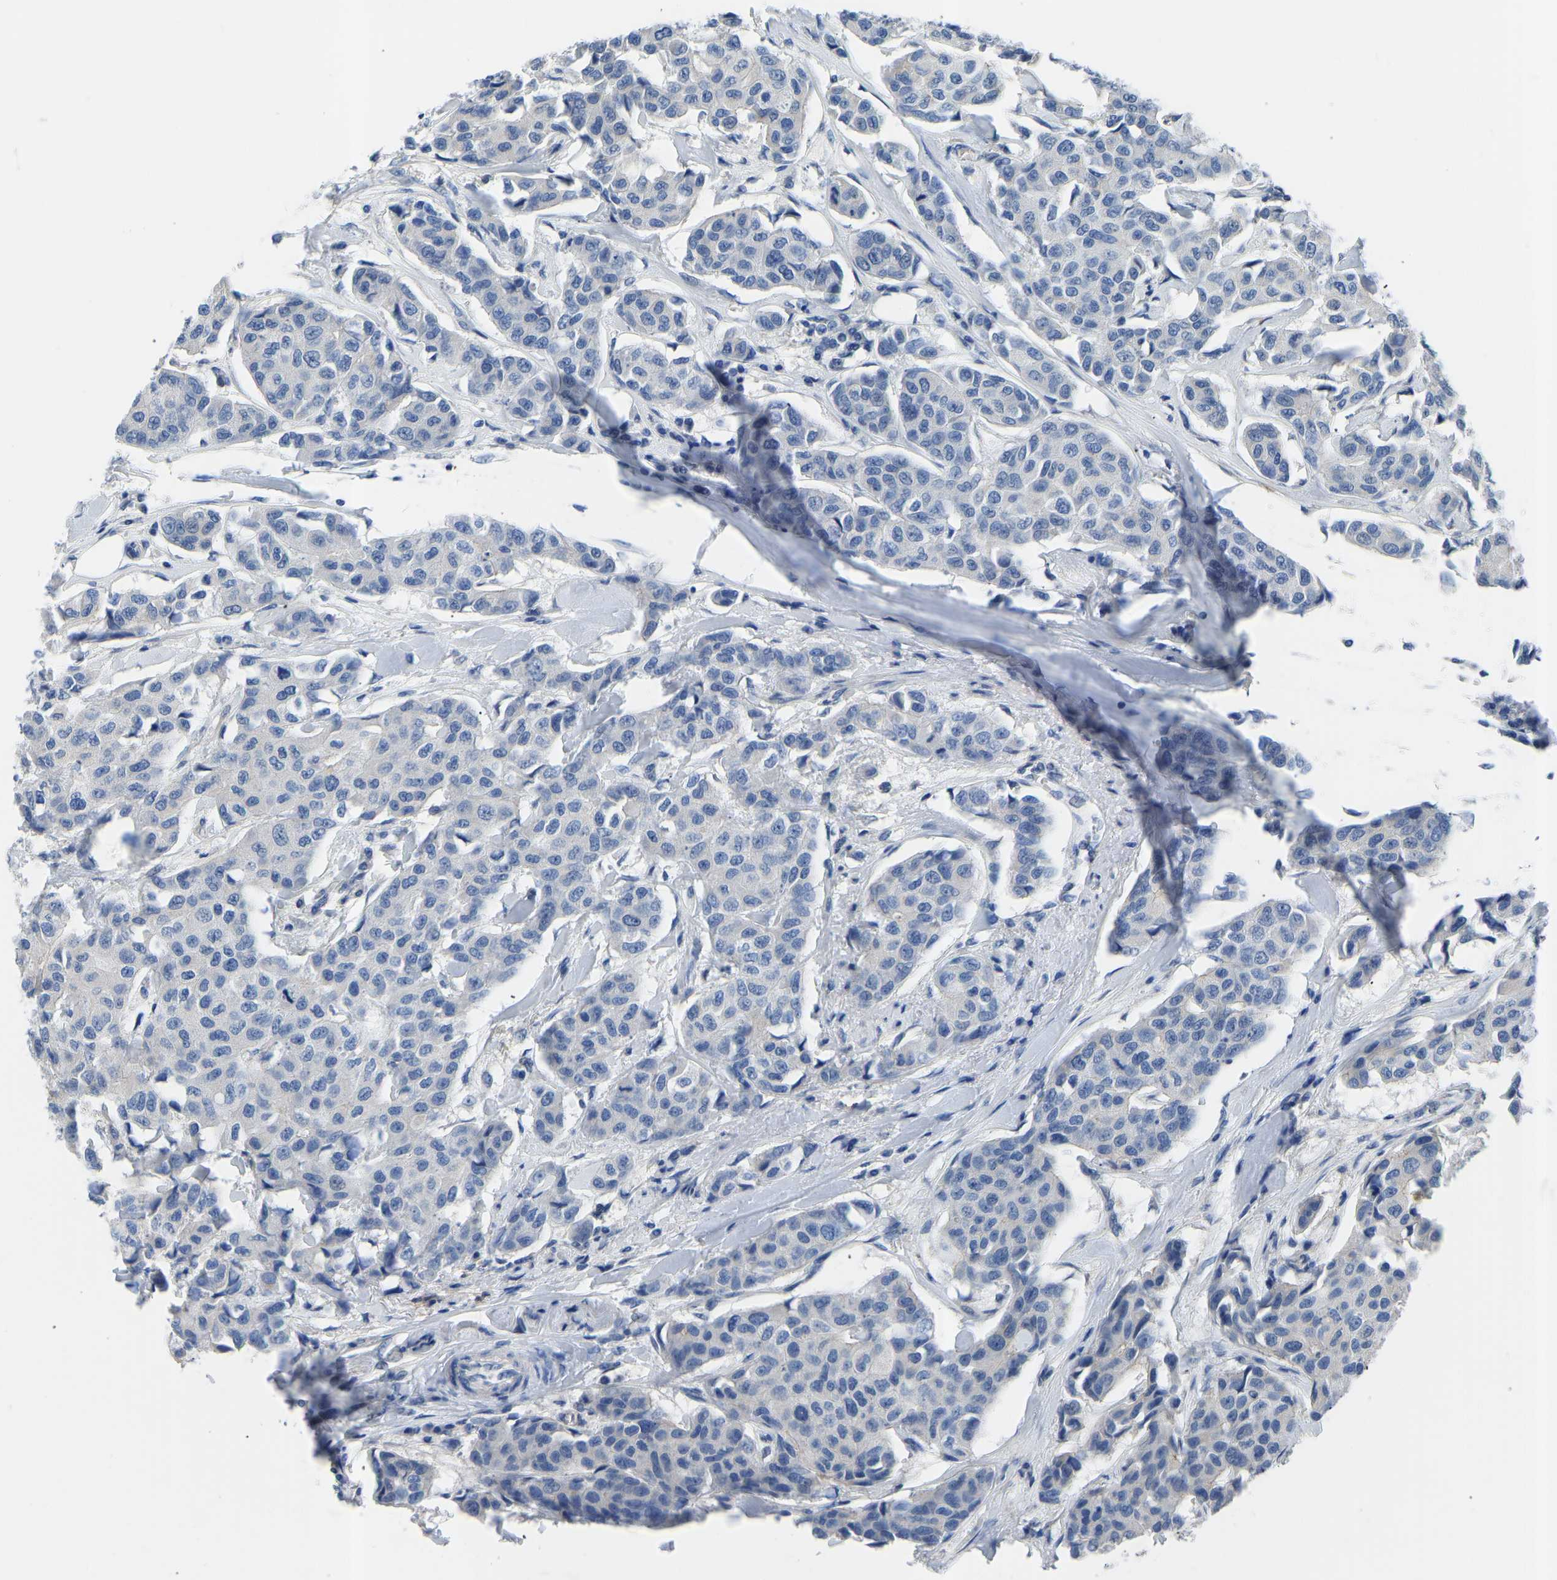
{"staining": {"intensity": "negative", "quantity": "none", "location": "none"}, "tissue": "breast cancer", "cell_type": "Tumor cells", "image_type": "cancer", "snomed": [{"axis": "morphology", "description": "Duct carcinoma"}, {"axis": "topography", "description": "Breast"}], "caption": "A histopathology image of human breast cancer (invasive ductal carcinoma) is negative for staining in tumor cells.", "gene": "RBP1", "patient": {"sex": "female", "age": 80}}